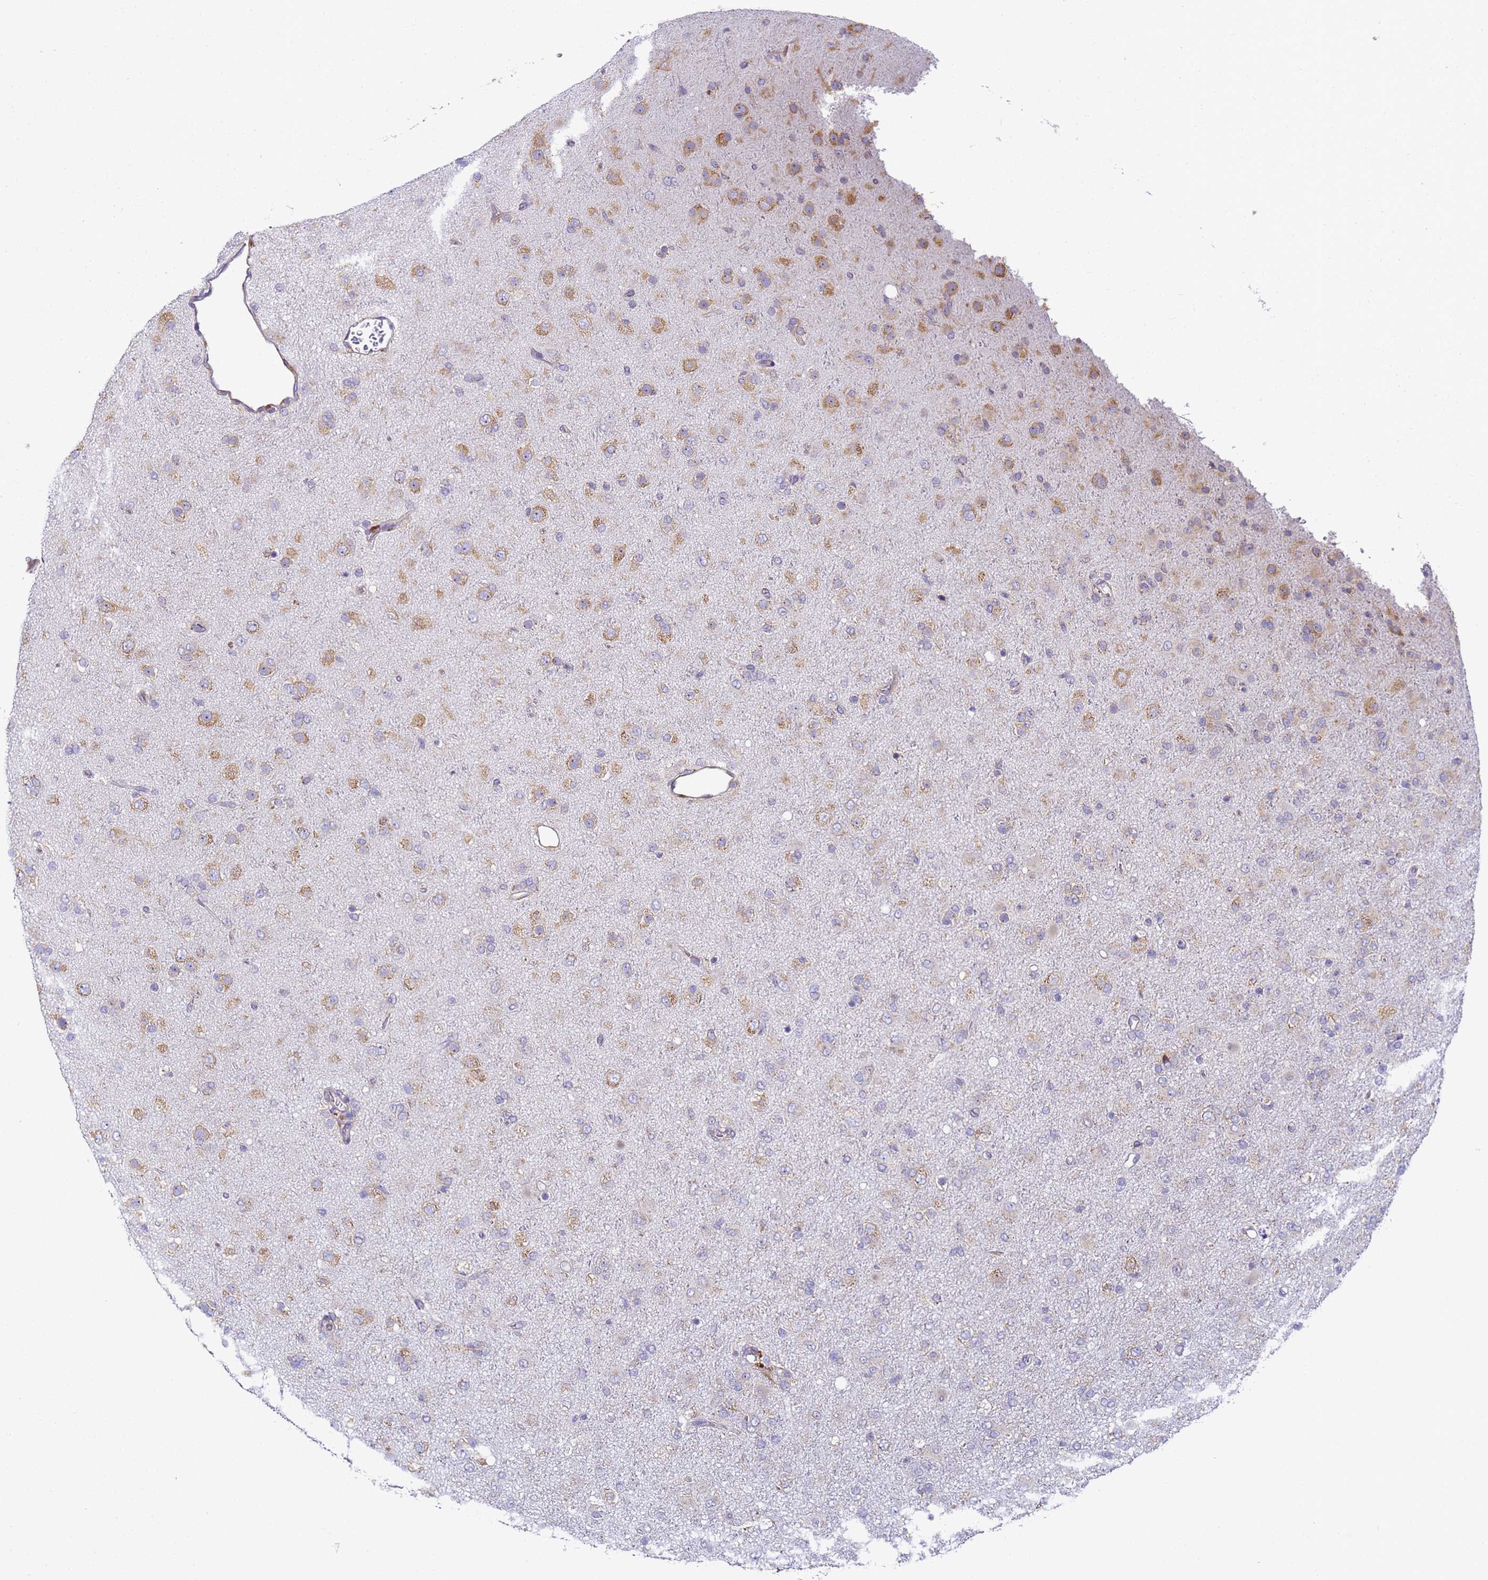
{"staining": {"intensity": "moderate", "quantity": "25%-75%", "location": "cytoplasmic/membranous"}, "tissue": "glioma", "cell_type": "Tumor cells", "image_type": "cancer", "snomed": [{"axis": "morphology", "description": "Glioma, malignant, Low grade"}, {"axis": "topography", "description": "Brain"}], "caption": "IHC image of neoplastic tissue: low-grade glioma (malignant) stained using IHC demonstrates medium levels of moderate protein expression localized specifically in the cytoplasmic/membranous of tumor cells, appearing as a cytoplasmic/membranous brown color.", "gene": "RPL13A", "patient": {"sex": "male", "age": 65}}